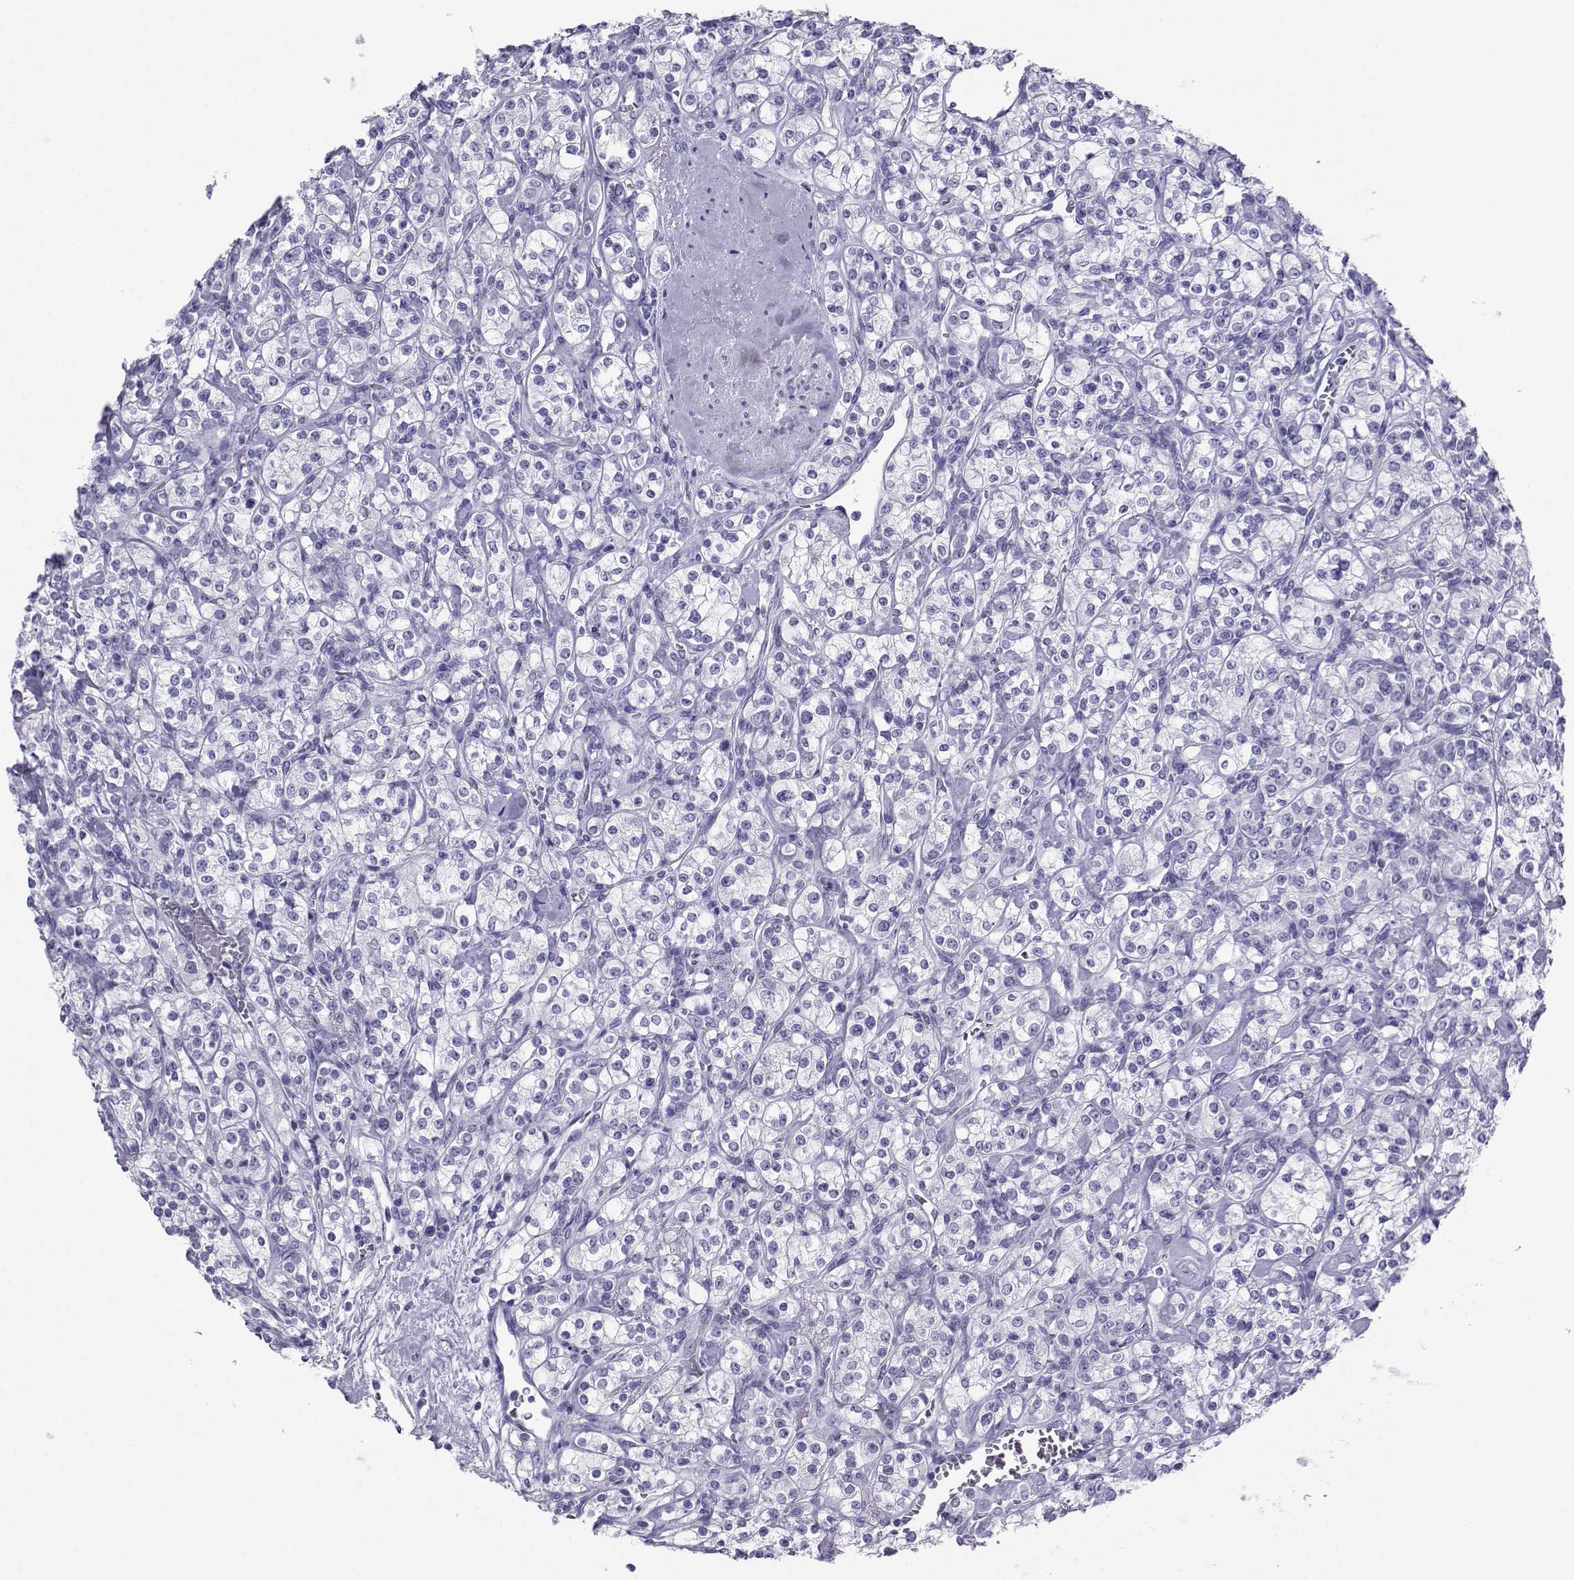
{"staining": {"intensity": "negative", "quantity": "none", "location": "none"}, "tissue": "renal cancer", "cell_type": "Tumor cells", "image_type": "cancer", "snomed": [{"axis": "morphology", "description": "Adenocarcinoma, NOS"}, {"axis": "topography", "description": "Kidney"}], "caption": "Tumor cells show no significant staining in renal adenocarcinoma.", "gene": "LORICRIN", "patient": {"sex": "male", "age": 77}}